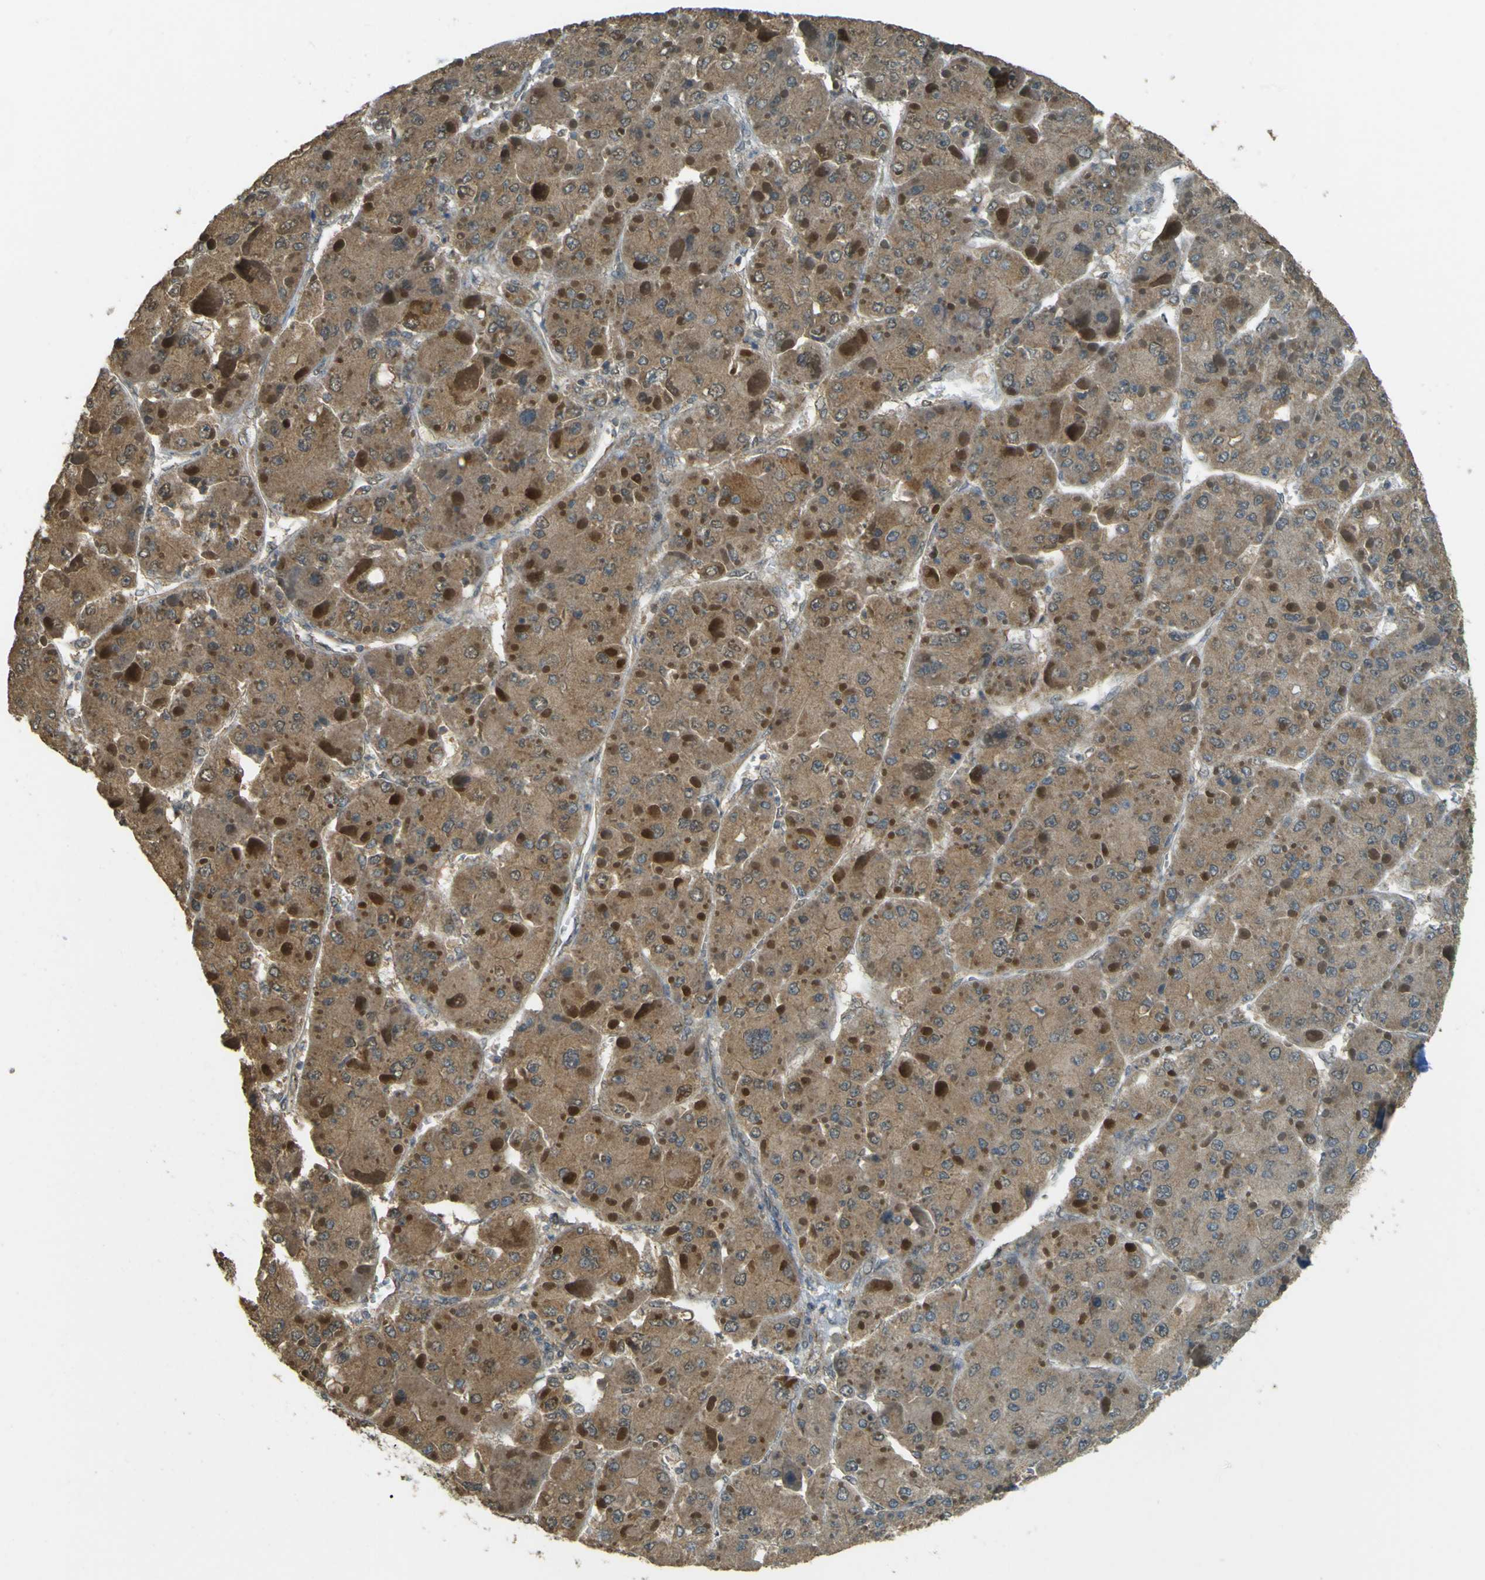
{"staining": {"intensity": "moderate", "quantity": ">75%", "location": "cytoplasmic/membranous"}, "tissue": "liver cancer", "cell_type": "Tumor cells", "image_type": "cancer", "snomed": [{"axis": "morphology", "description": "Carcinoma, Hepatocellular, NOS"}, {"axis": "topography", "description": "Liver"}], "caption": "Hepatocellular carcinoma (liver) stained with a protein marker reveals moderate staining in tumor cells.", "gene": "GOLGA1", "patient": {"sex": "female", "age": 73}}